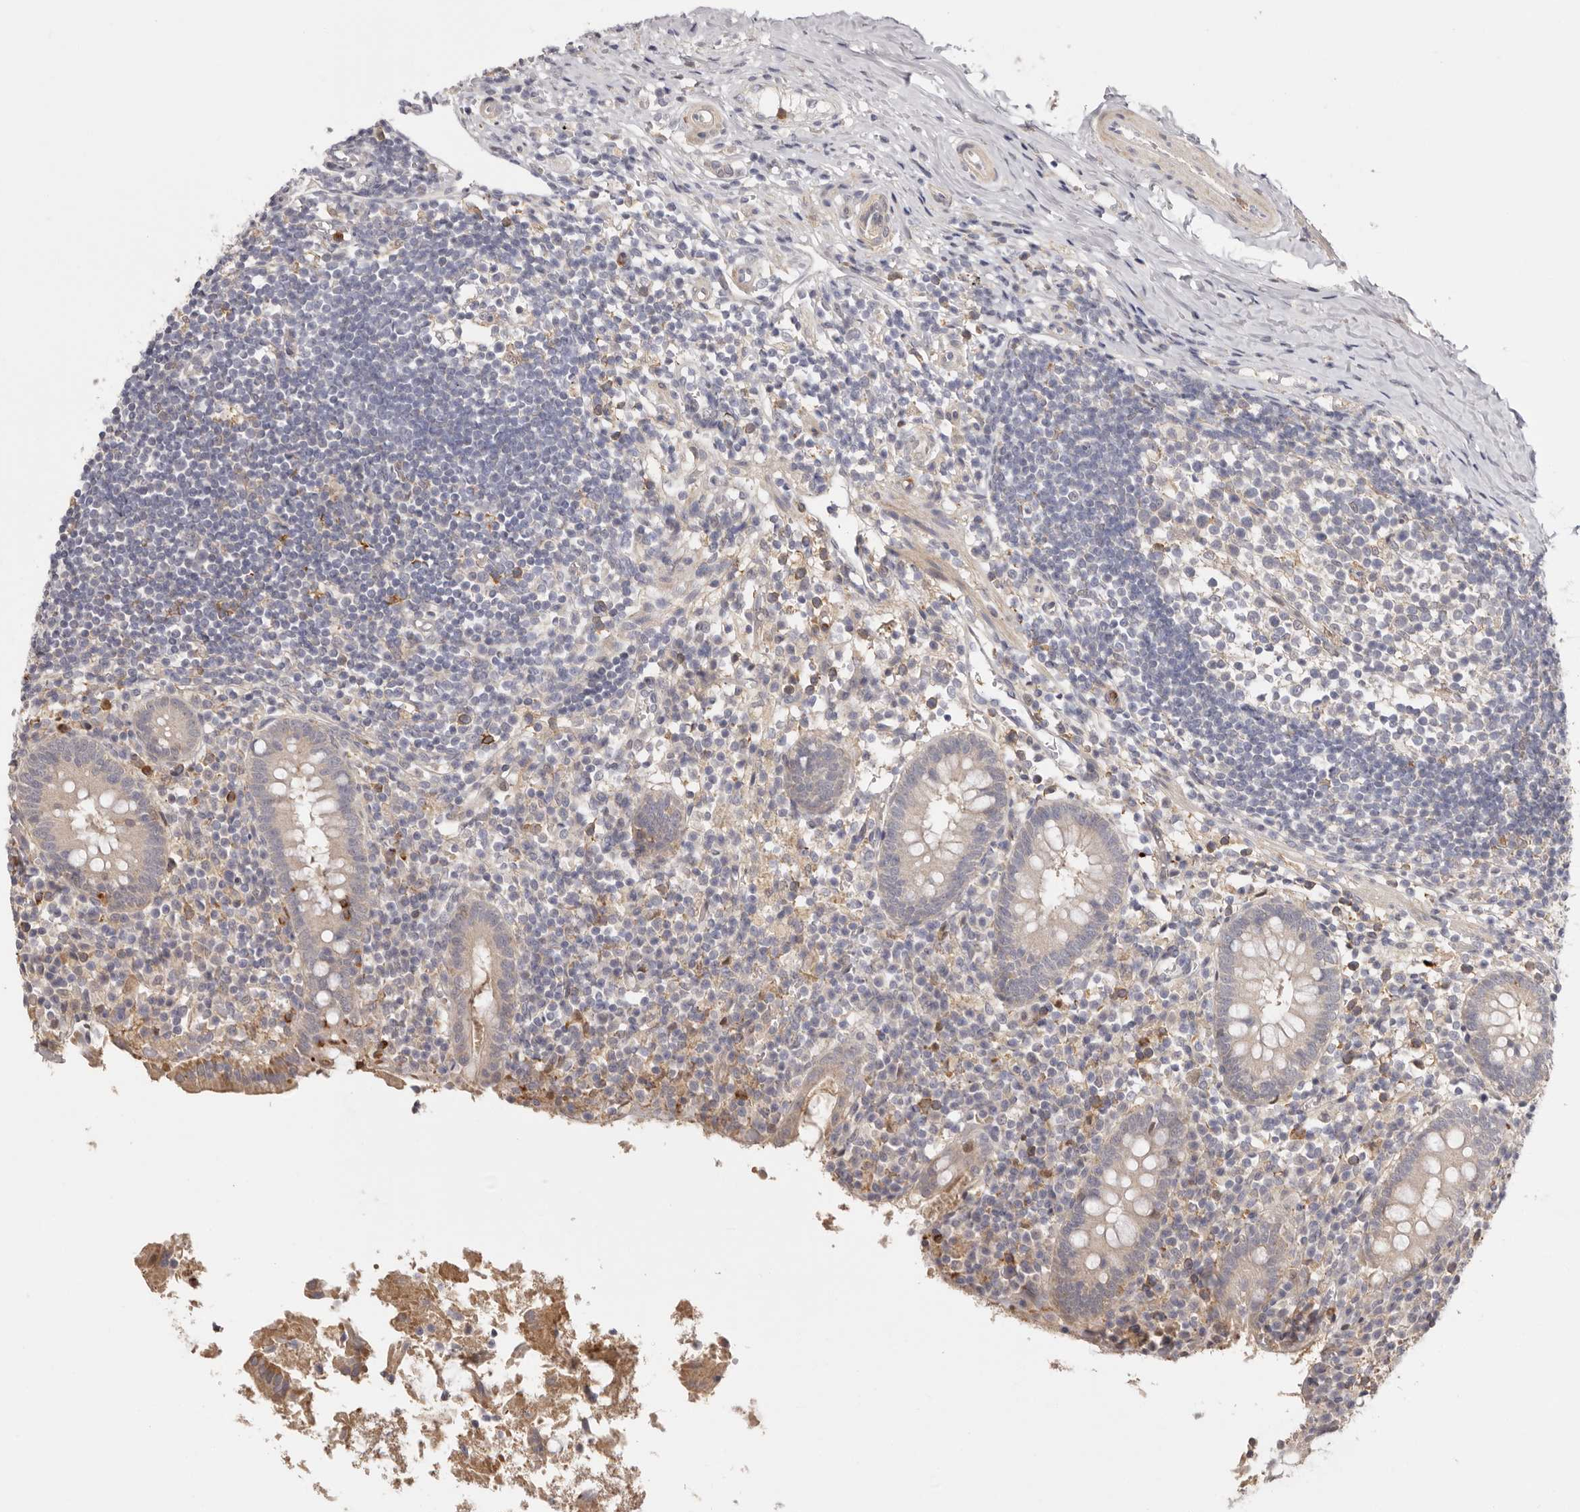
{"staining": {"intensity": "moderate", "quantity": "25%-75%", "location": "cytoplasmic/membranous"}, "tissue": "appendix", "cell_type": "Glandular cells", "image_type": "normal", "snomed": [{"axis": "morphology", "description": "Normal tissue, NOS"}, {"axis": "topography", "description": "Appendix"}], "caption": "Immunohistochemistry of benign appendix exhibits medium levels of moderate cytoplasmic/membranous staining in about 25%-75% of glandular cells. (IHC, brightfield microscopy, high magnification).", "gene": "MSRB2", "patient": {"sex": "female", "age": 17}}